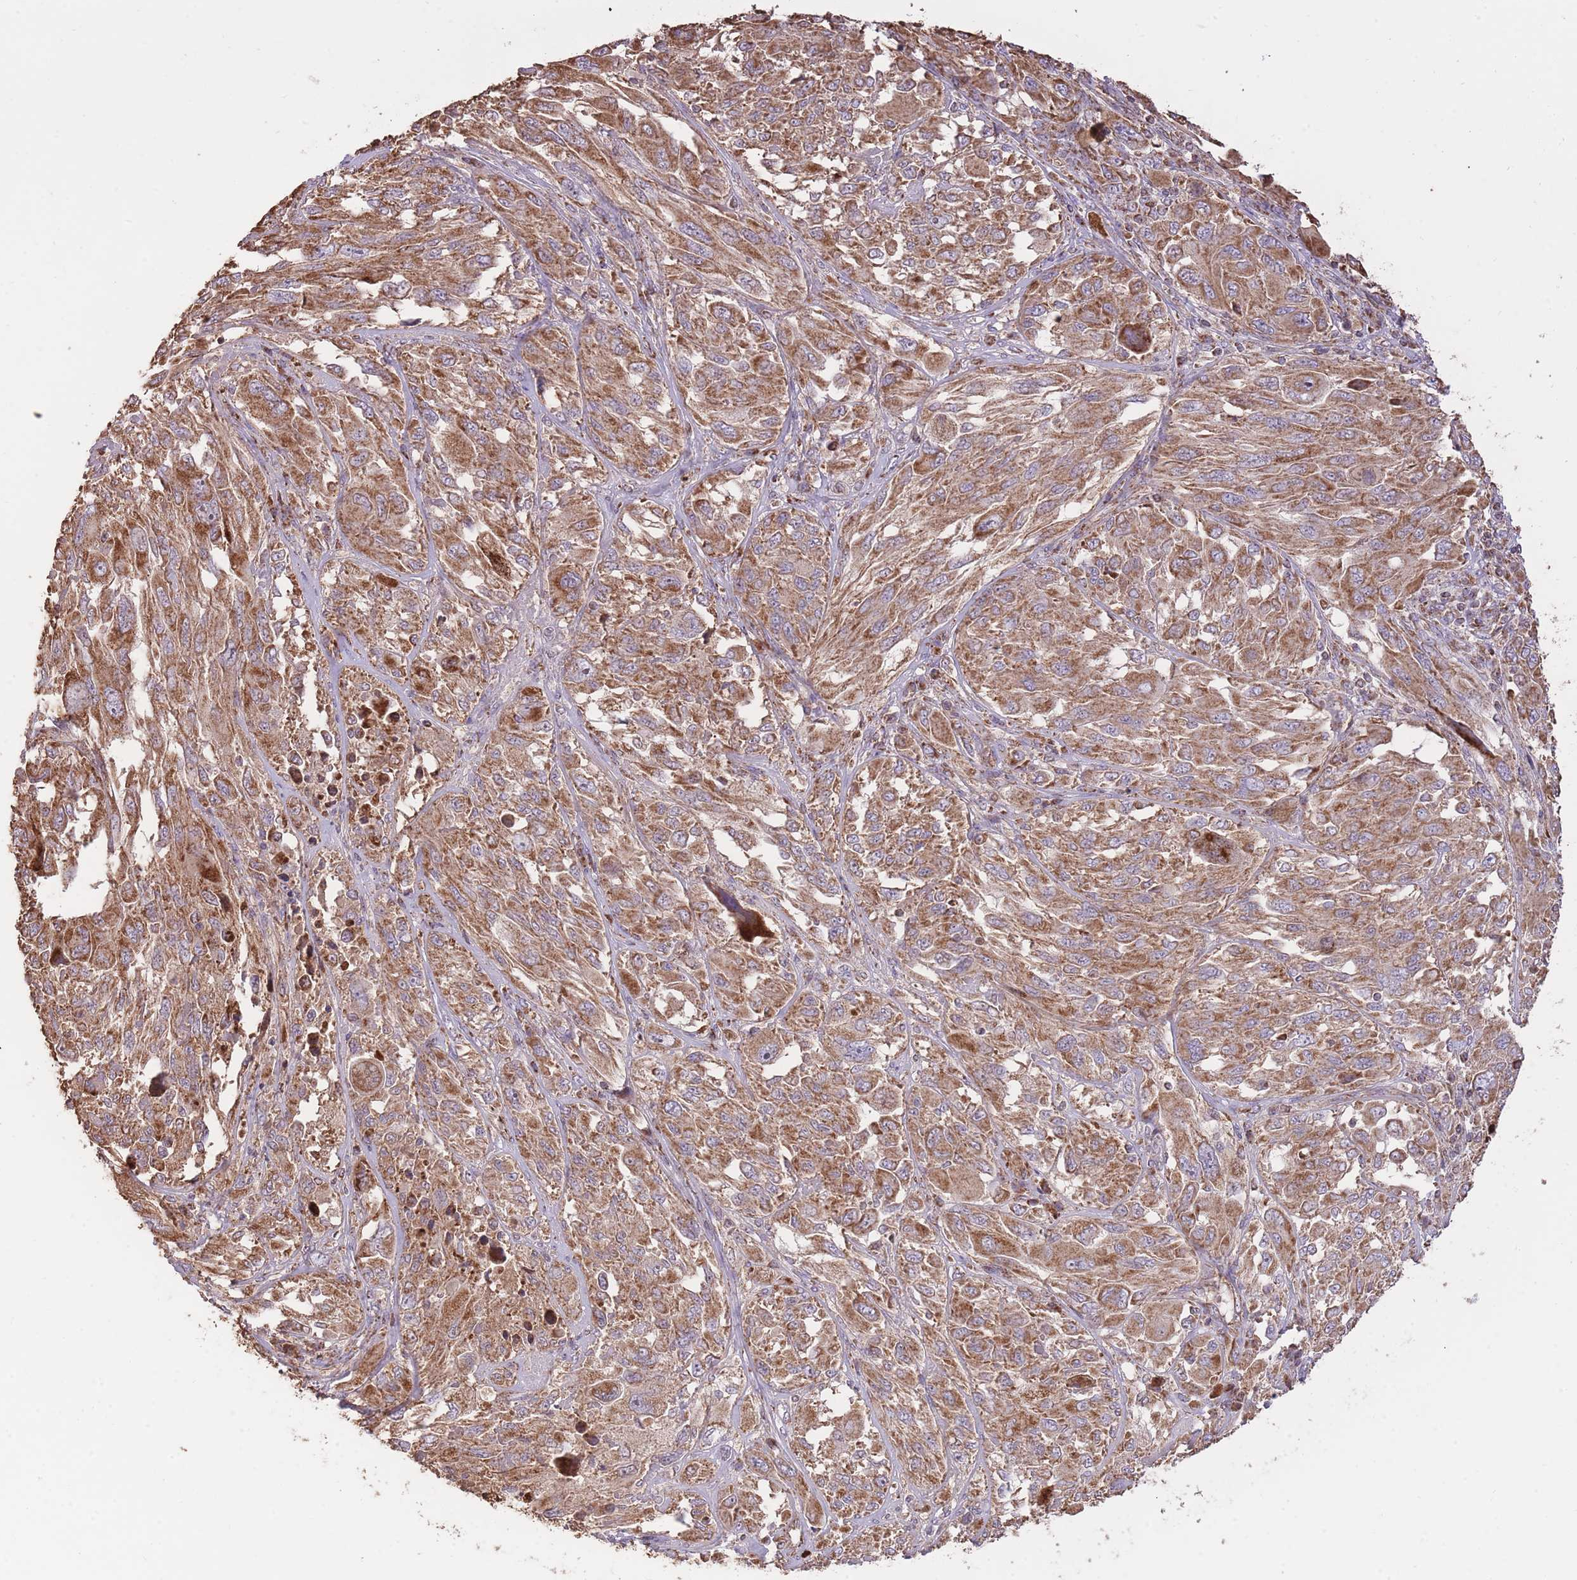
{"staining": {"intensity": "moderate", "quantity": ">75%", "location": "cytoplasmic/membranous"}, "tissue": "melanoma", "cell_type": "Tumor cells", "image_type": "cancer", "snomed": [{"axis": "morphology", "description": "Malignant melanoma, NOS"}, {"axis": "topography", "description": "Skin"}], "caption": "Protein staining demonstrates moderate cytoplasmic/membranous staining in approximately >75% of tumor cells in malignant melanoma. (Stains: DAB (3,3'-diaminobenzidine) in brown, nuclei in blue, Microscopy: brightfield microscopy at high magnification).", "gene": "PREP", "patient": {"sex": "female", "age": 91}}